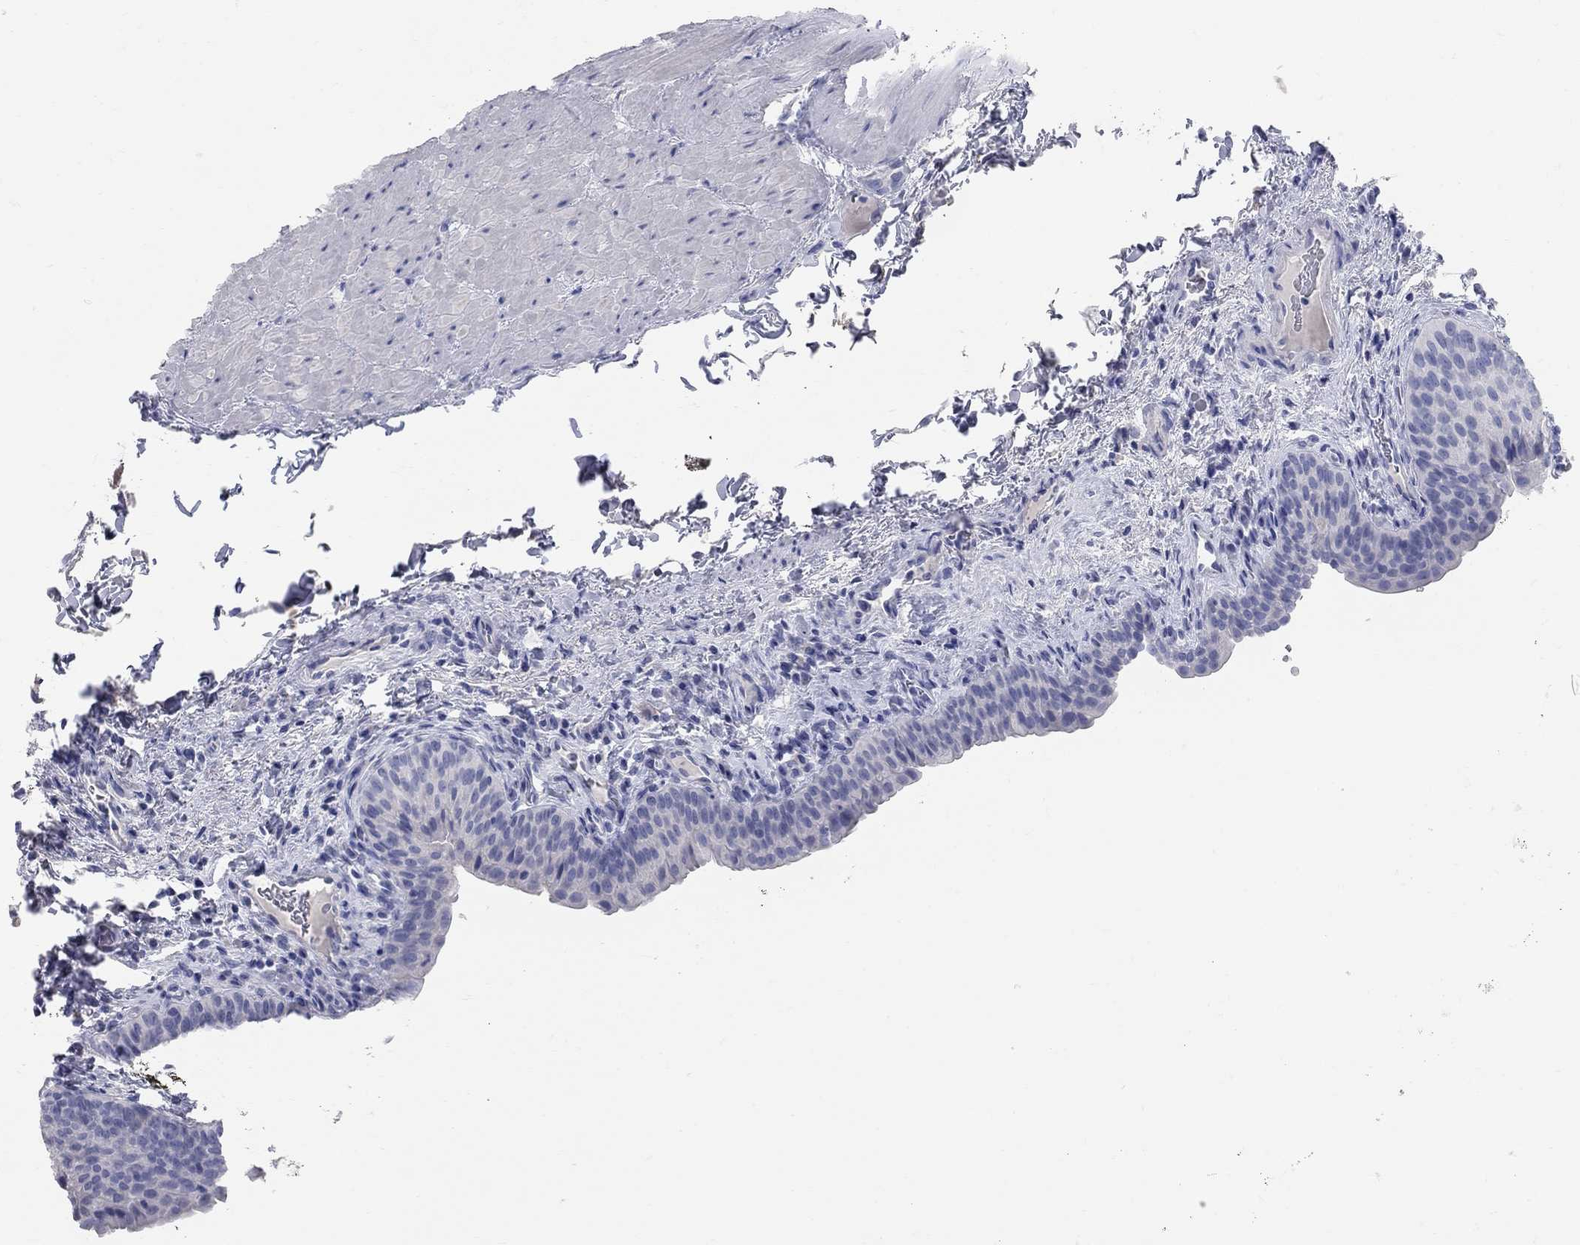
{"staining": {"intensity": "negative", "quantity": "none", "location": "none"}, "tissue": "urinary bladder", "cell_type": "Urothelial cells", "image_type": "normal", "snomed": [{"axis": "morphology", "description": "Normal tissue, NOS"}, {"axis": "topography", "description": "Urinary bladder"}], "caption": "Immunohistochemistry (IHC) histopathology image of normal urinary bladder stained for a protein (brown), which reveals no expression in urothelial cells.", "gene": "AOX1", "patient": {"sex": "male", "age": 66}}